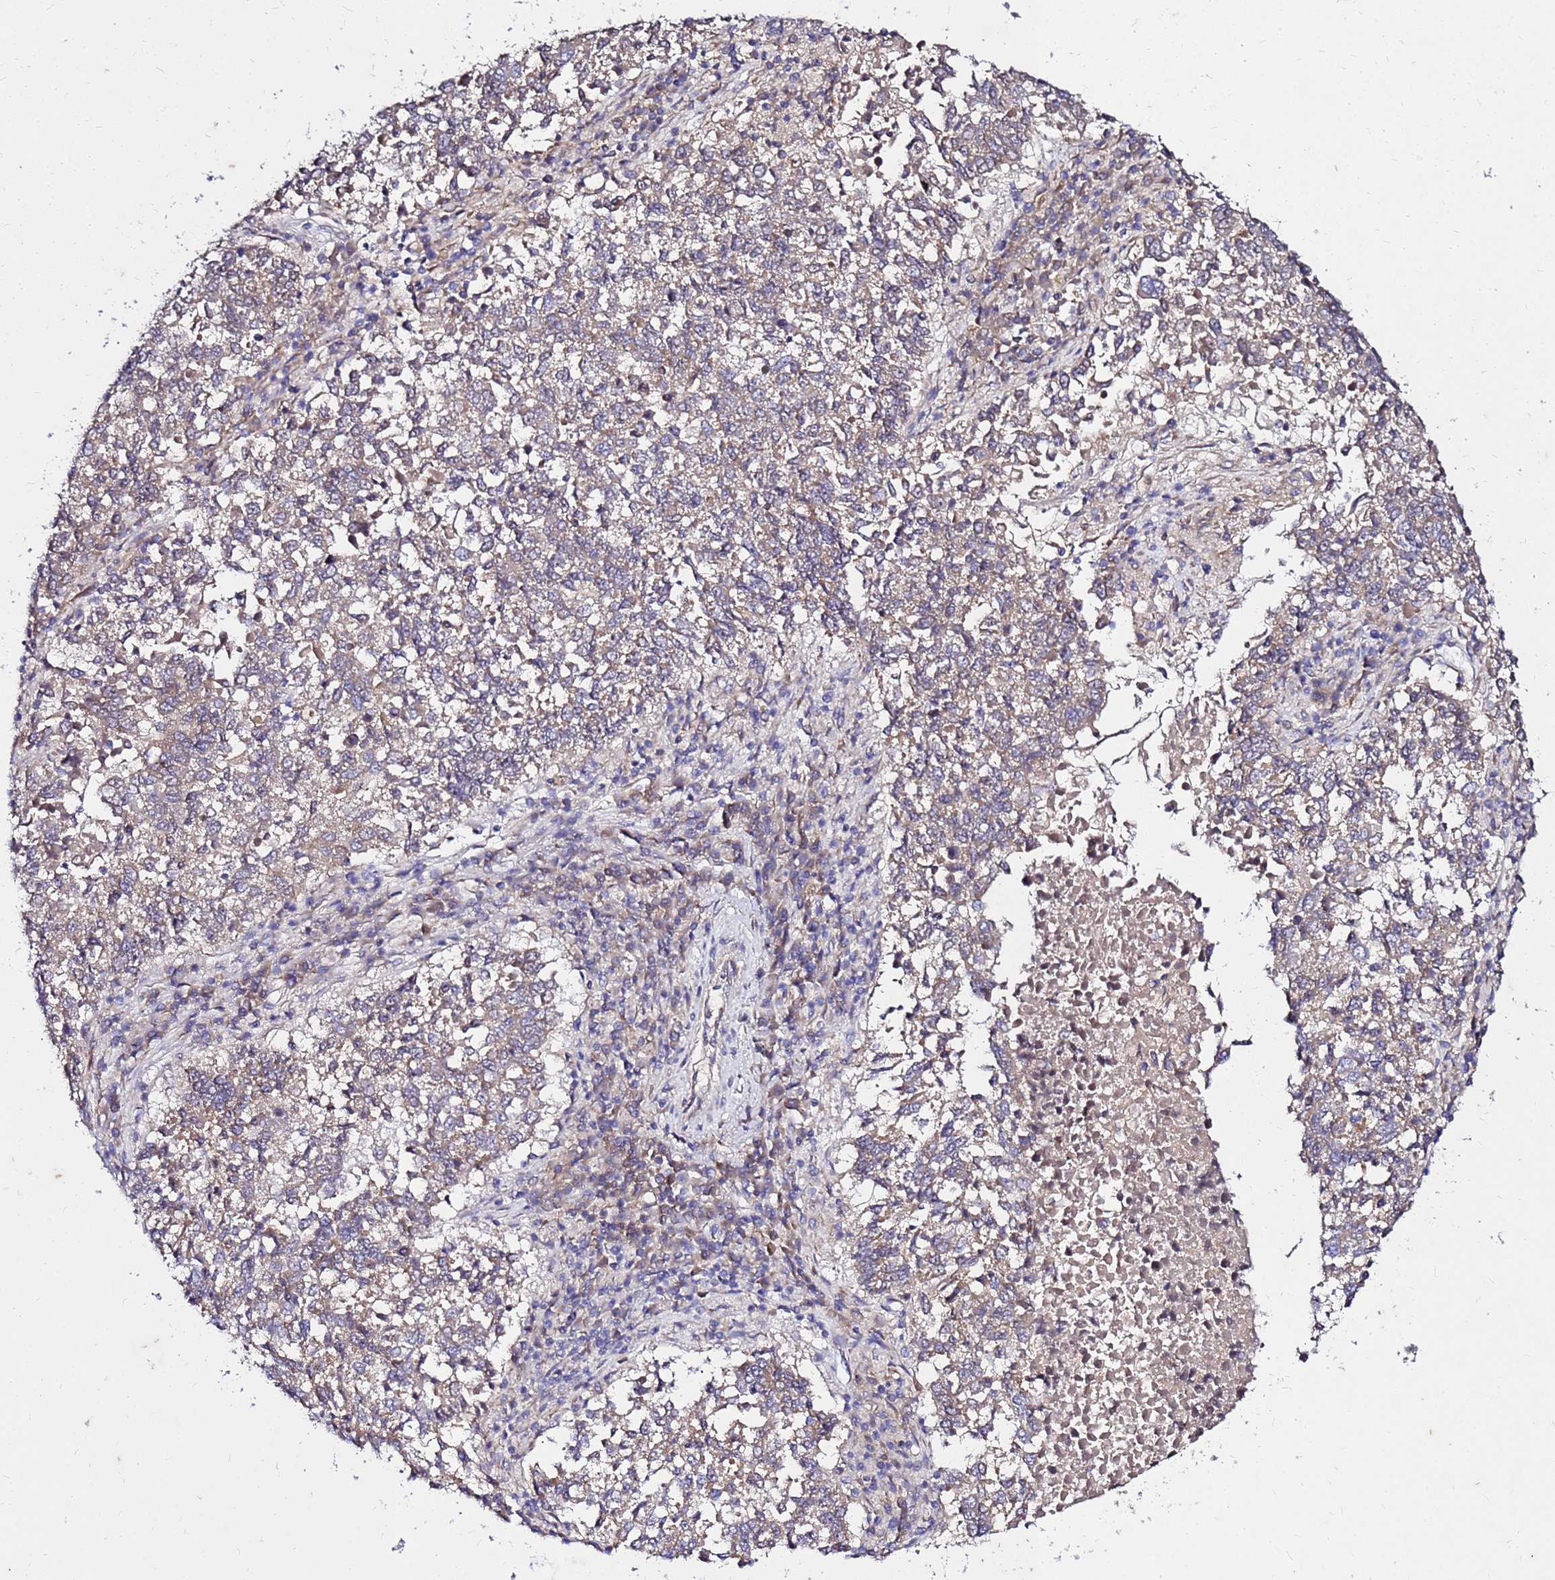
{"staining": {"intensity": "weak", "quantity": "25%-75%", "location": "cytoplasmic/membranous"}, "tissue": "lung cancer", "cell_type": "Tumor cells", "image_type": "cancer", "snomed": [{"axis": "morphology", "description": "Squamous cell carcinoma, NOS"}, {"axis": "topography", "description": "Lung"}], "caption": "Immunohistochemical staining of human lung cancer displays low levels of weak cytoplasmic/membranous protein expression in about 25%-75% of tumor cells.", "gene": "COX14", "patient": {"sex": "male", "age": 73}}